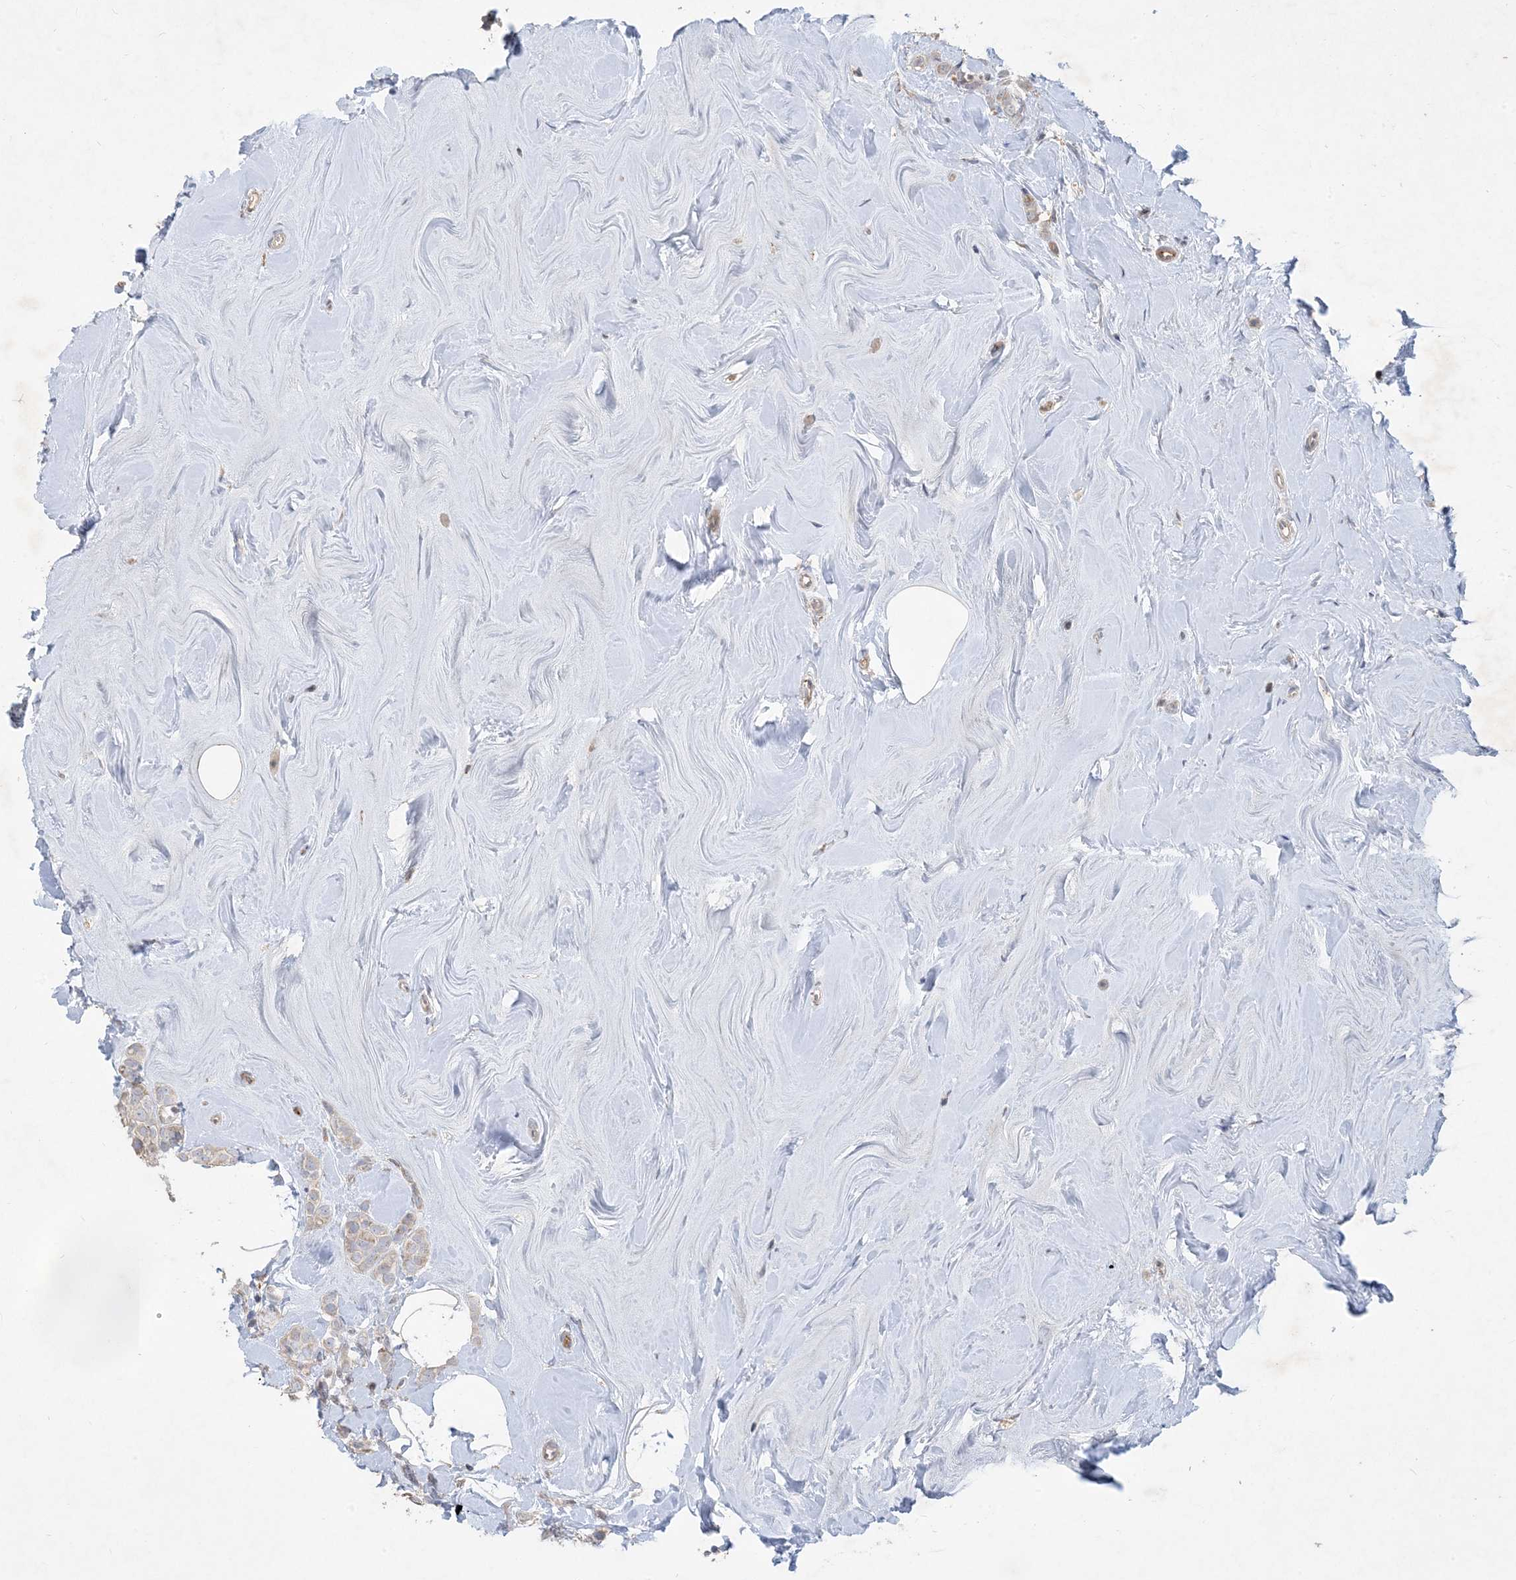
{"staining": {"intensity": "weak", "quantity": "<25%", "location": "cytoplasmic/membranous"}, "tissue": "breast cancer", "cell_type": "Tumor cells", "image_type": "cancer", "snomed": [{"axis": "morphology", "description": "Lobular carcinoma"}, {"axis": "topography", "description": "Breast"}], "caption": "There is no significant staining in tumor cells of breast cancer.", "gene": "ECHDC1", "patient": {"sex": "female", "age": 47}}